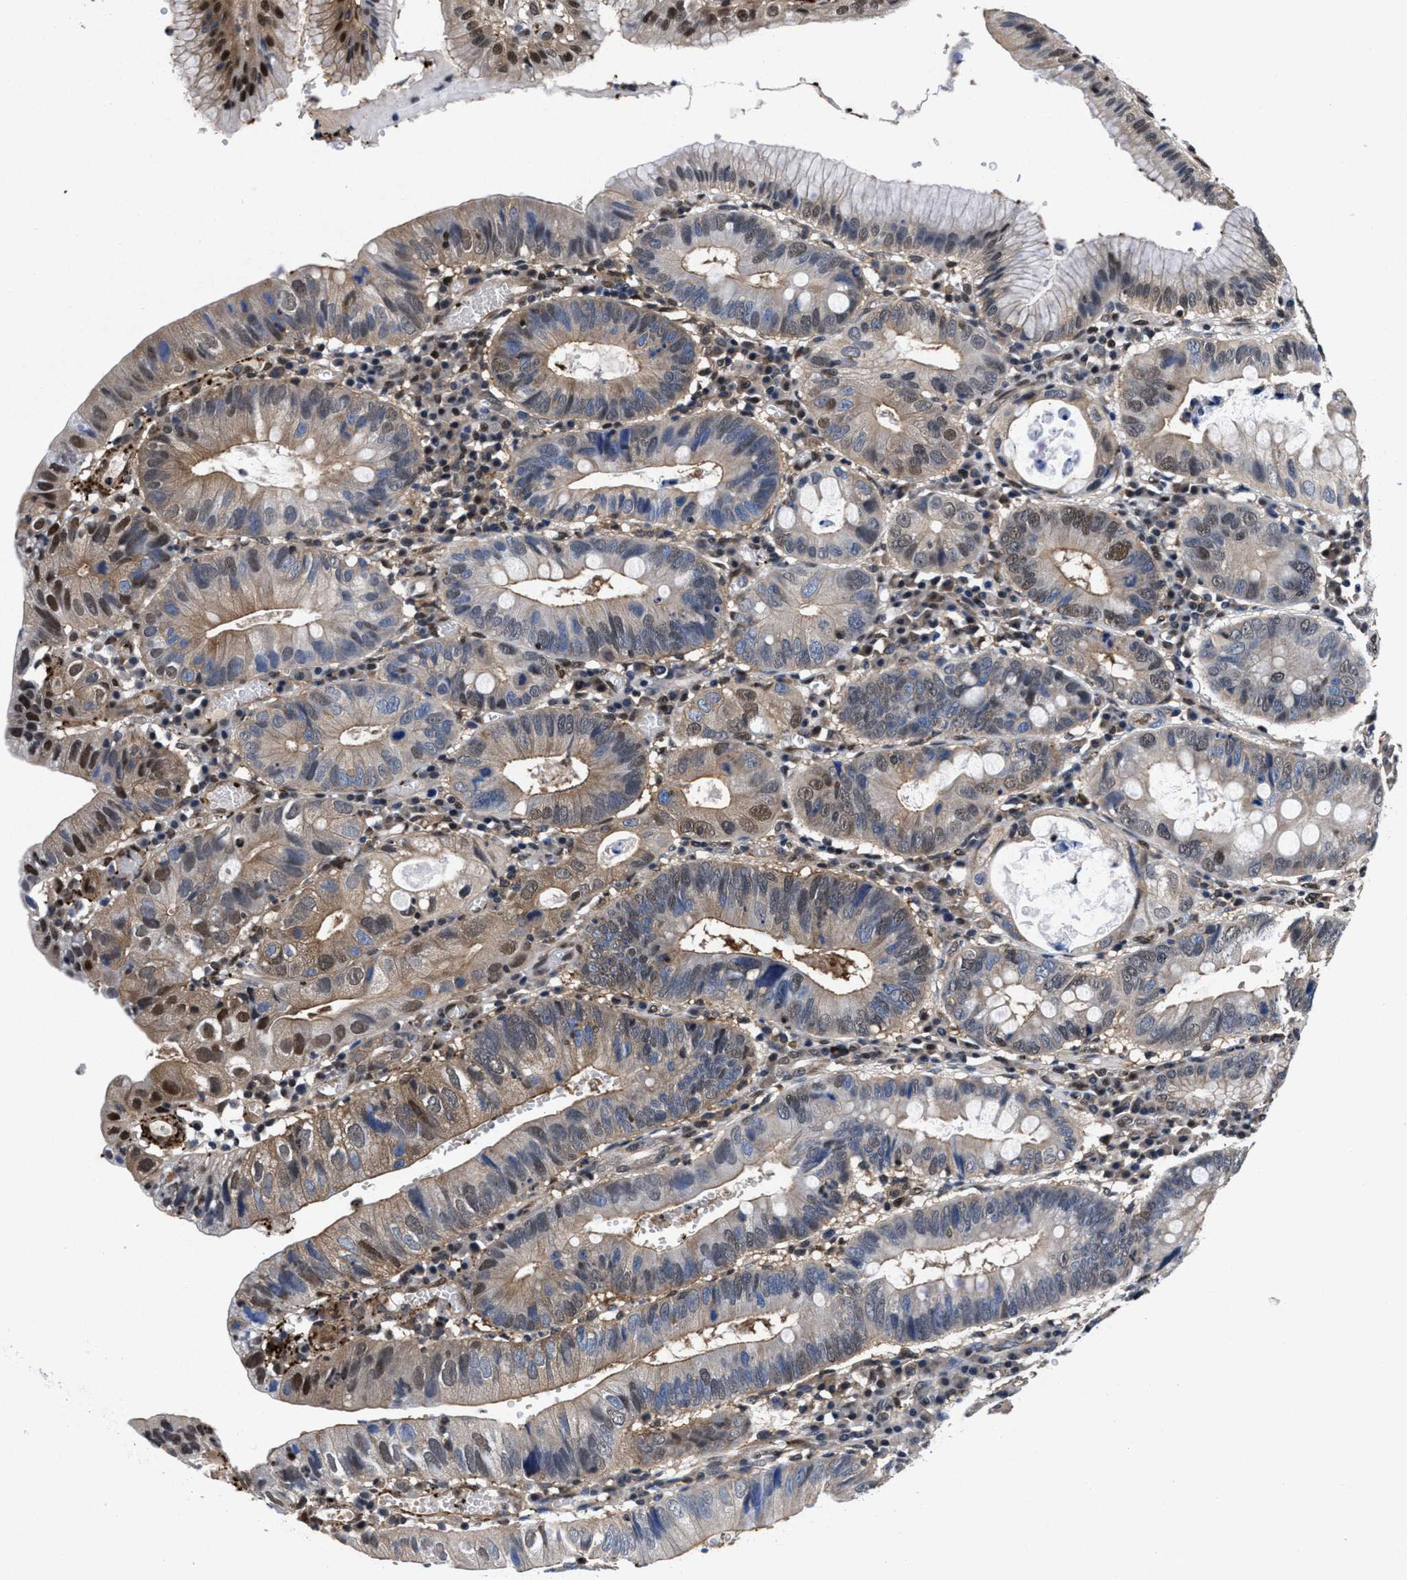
{"staining": {"intensity": "moderate", "quantity": "25%-75%", "location": "cytoplasmic/membranous,nuclear"}, "tissue": "stomach cancer", "cell_type": "Tumor cells", "image_type": "cancer", "snomed": [{"axis": "morphology", "description": "Adenocarcinoma, NOS"}, {"axis": "topography", "description": "Stomach"}], "caption": "Stomach cancer (adenocarcinoma) stained with IHC displays moderate cytoplasmic/membranous and nuclear positivity in approximately 25%-75% of tumor cells. (IHC, brightfield microscopy, high magnification).", "gene": "ACLY", "patient": {"sex": "male", "age": 59}}